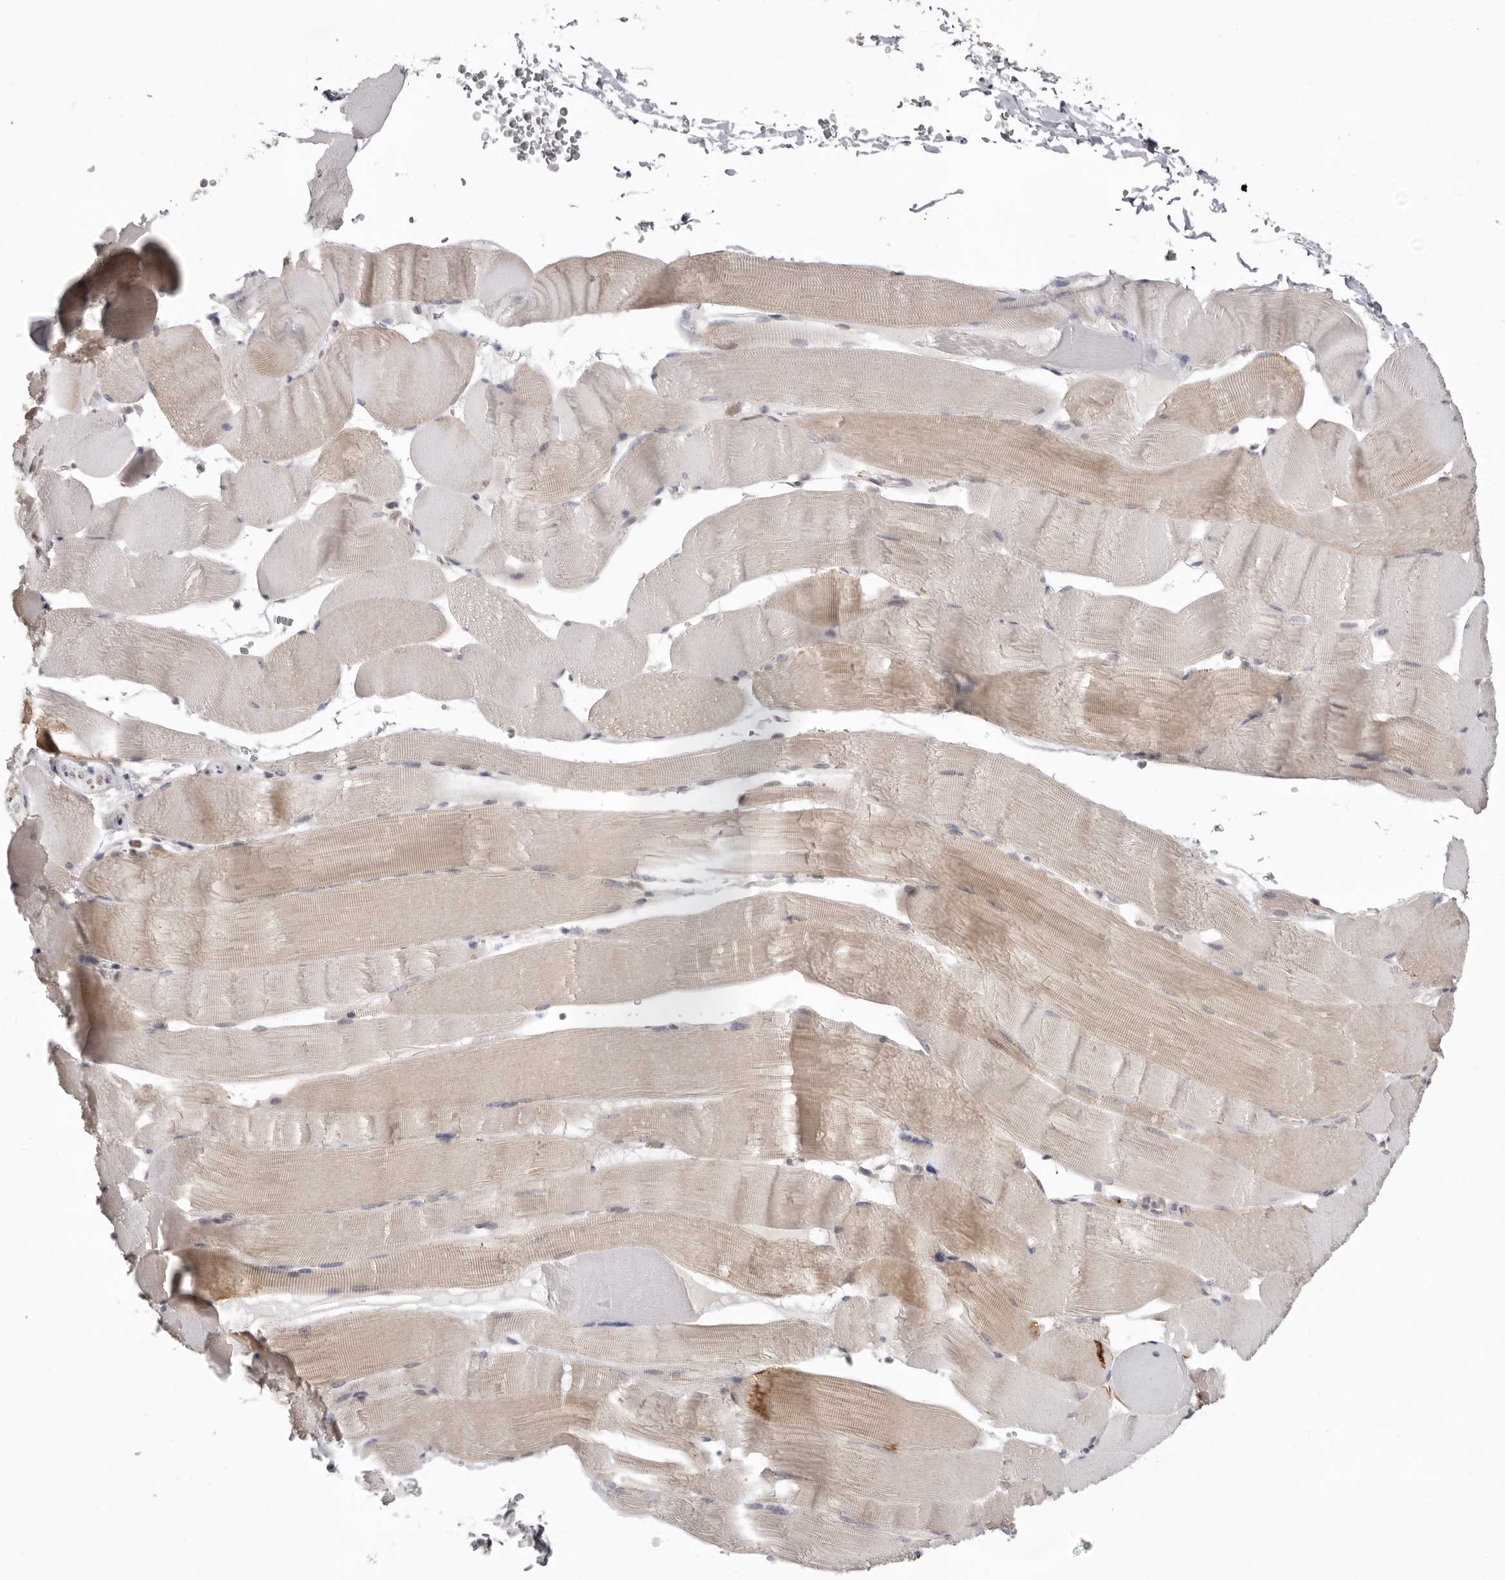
{"staining": {"intensity": "moderate", "quantity": "25%-75%", "location": "cytoplasmic/membranous"}, "tissue": "skeletal muscle", "cell_type": "Myocytes", "image_type": "normal", "snomed": [{"axis": "morphology", "description": "Normal tissue, NOS"}, {"axis": "topography", "description": "Skeletal muscle"}], "caption": "Immunohistochemical staining of benign skeletal muscle displays moderate cytoplasmic/membranous protein staining in about 25%-75% of myocytes. Nuclei are stained in blue.", "gene": "NSUN4", "patient": {"sex": "male", "age": 62}}